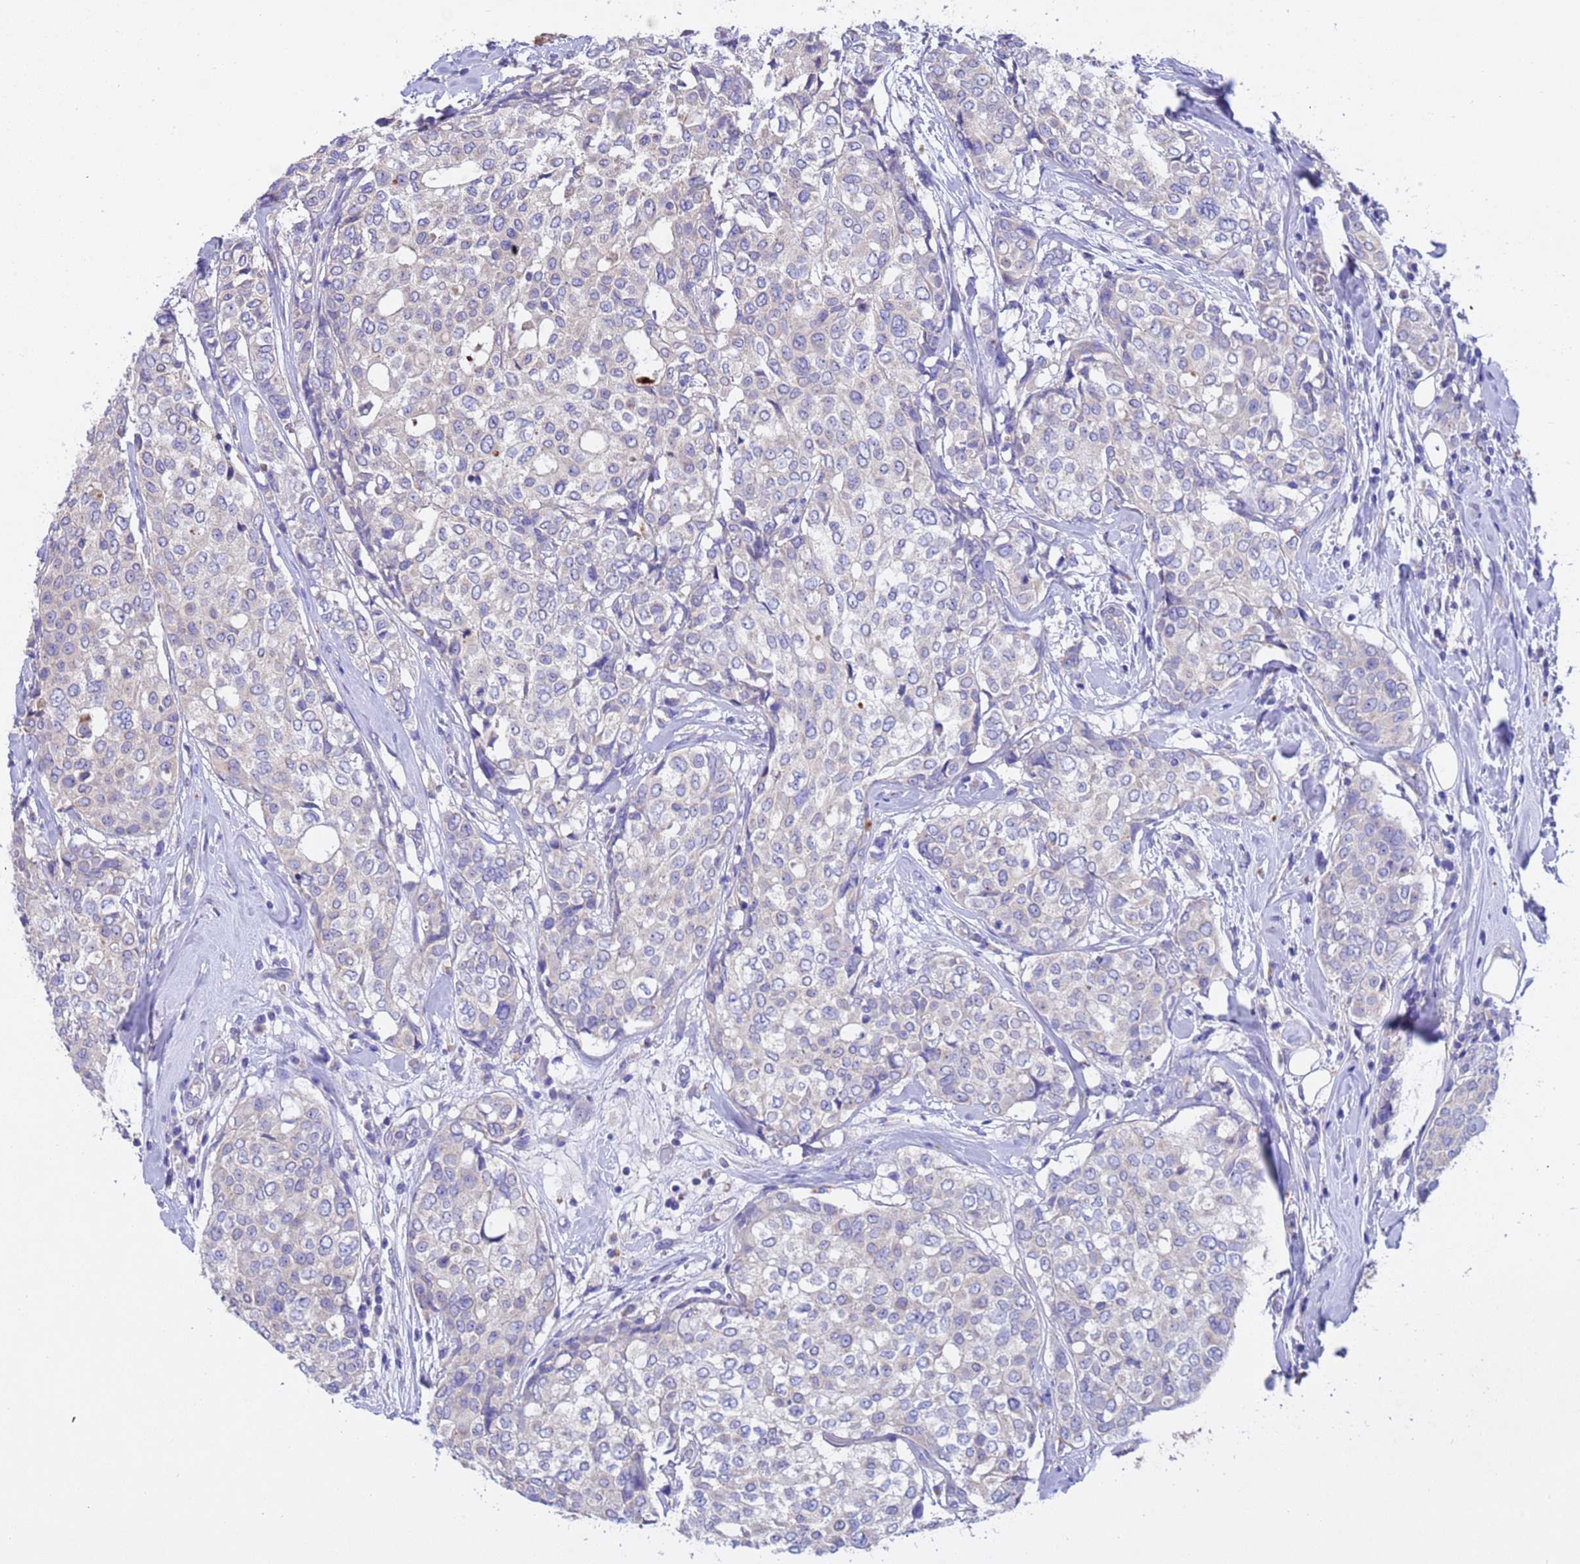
{"staining": {"intensity": "negative", "quantity": "none", "location": "none"}, "tissue": "breast cancer", "cell_type": "Tumor cells", "image_type": "cancer", "snomed": [{"axis": "morphology", "description": "Lobular carcinoma"}, {"axis": "topography", "description": "Breast"}], "caption": "The histopathology image shows no significant expression in tumor cells of breast lobular carcinoma. (Immunohistochemistry, brightfield microscopy, high magnification).", "gene": "SRL", "patient": {"sex": "female", "age": 51}}